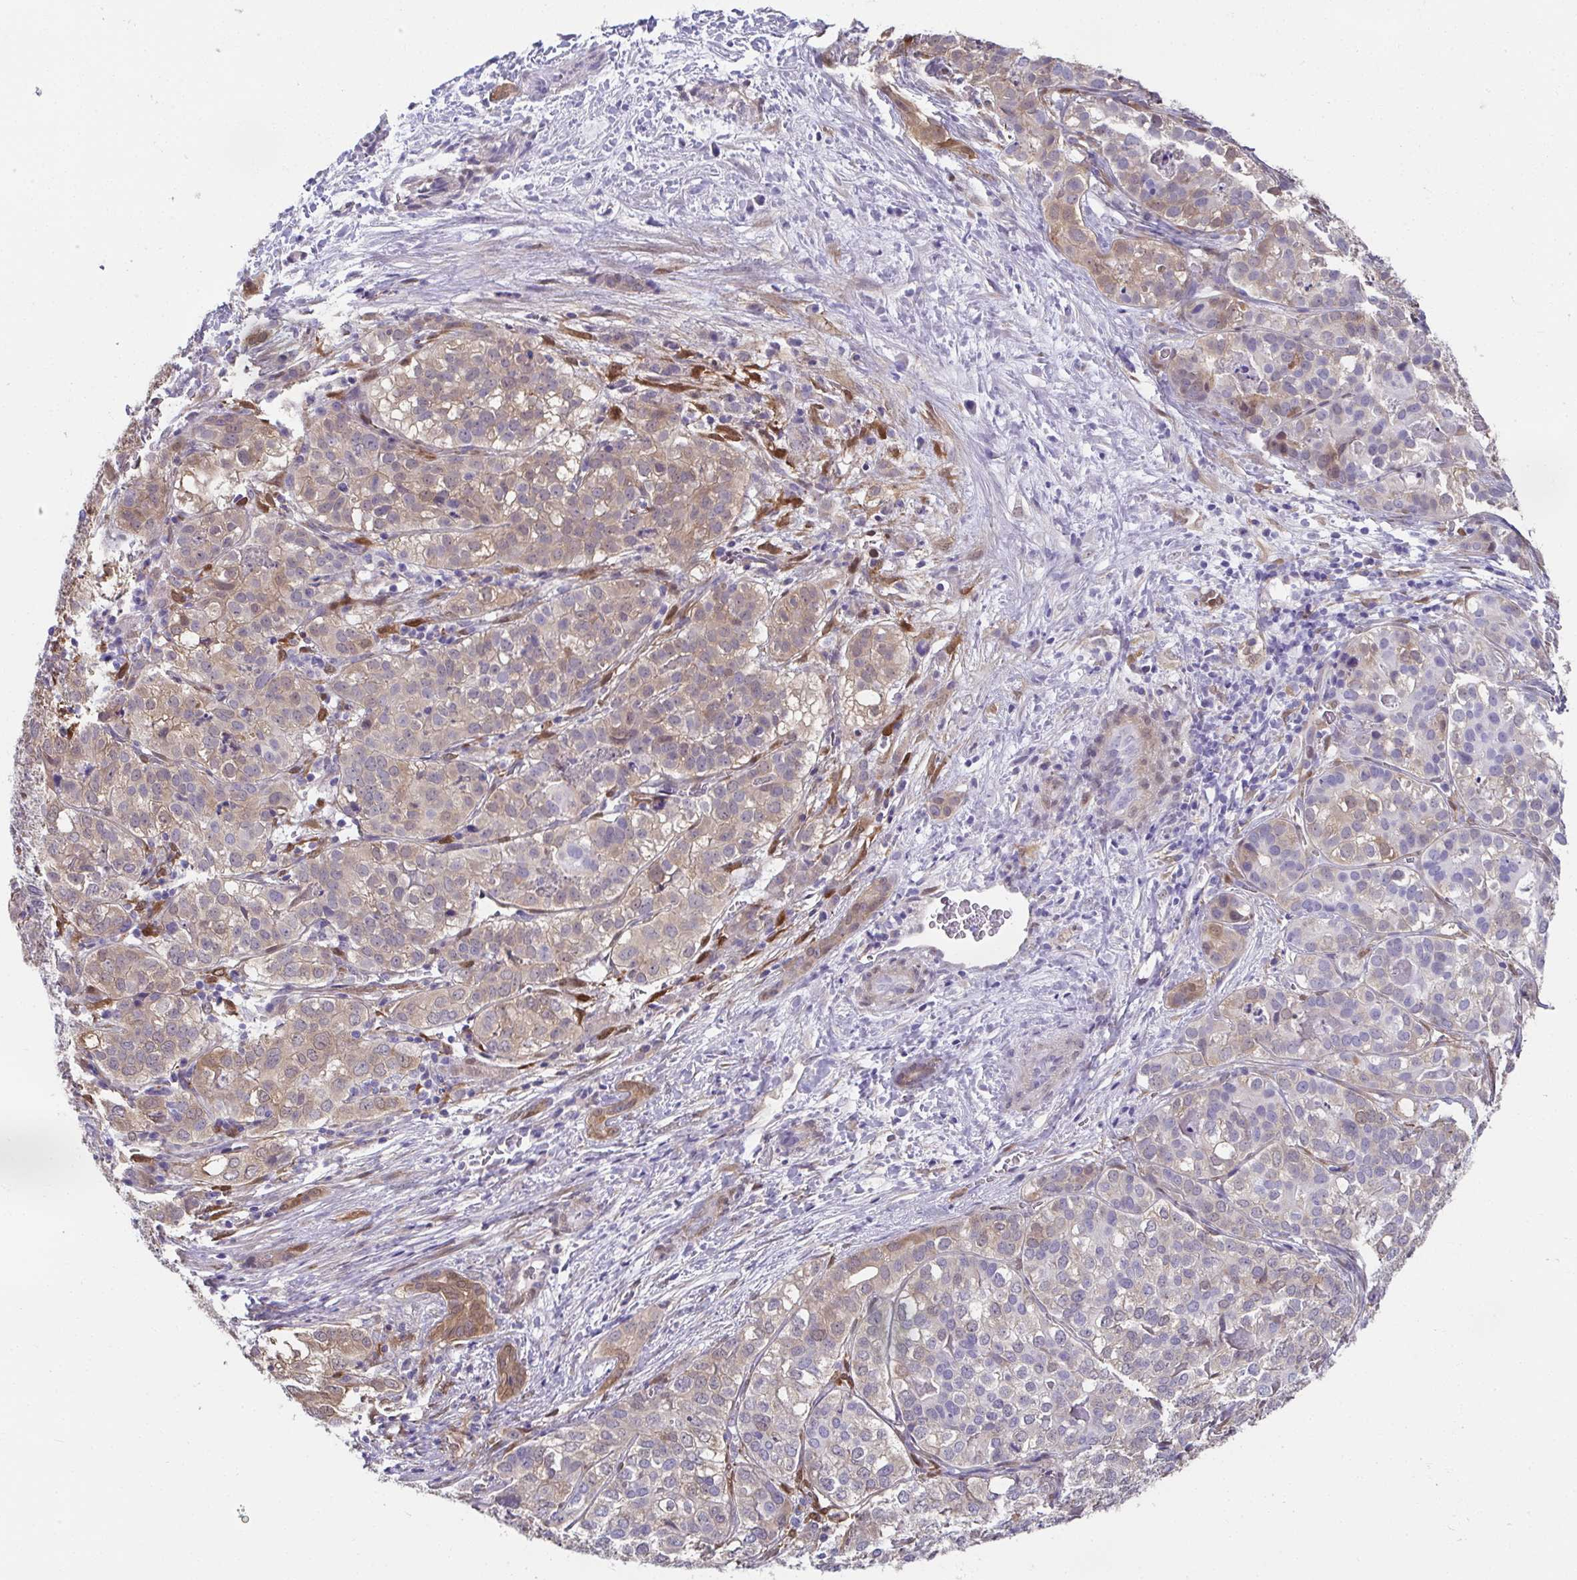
{"staining": {"intensity": "weak", "quantity": "<25%", "location": "cytoplasmic/membranous,nuclear"}, "tissue": "liver cancer", "cell_type": "Tumor cells", "image_type": "cancer", "snomed": [{"axis": "morphology", "description": "Cholangiocarcinoma"}, {"axis": "topography", "description": "Liver"}], "caption": "DAB immunohistochemical staining of human liver cancer shows no significant positivity in tumor cells.", "gene": "RBP1", "patient": {"sex": "male", "age": 56}}